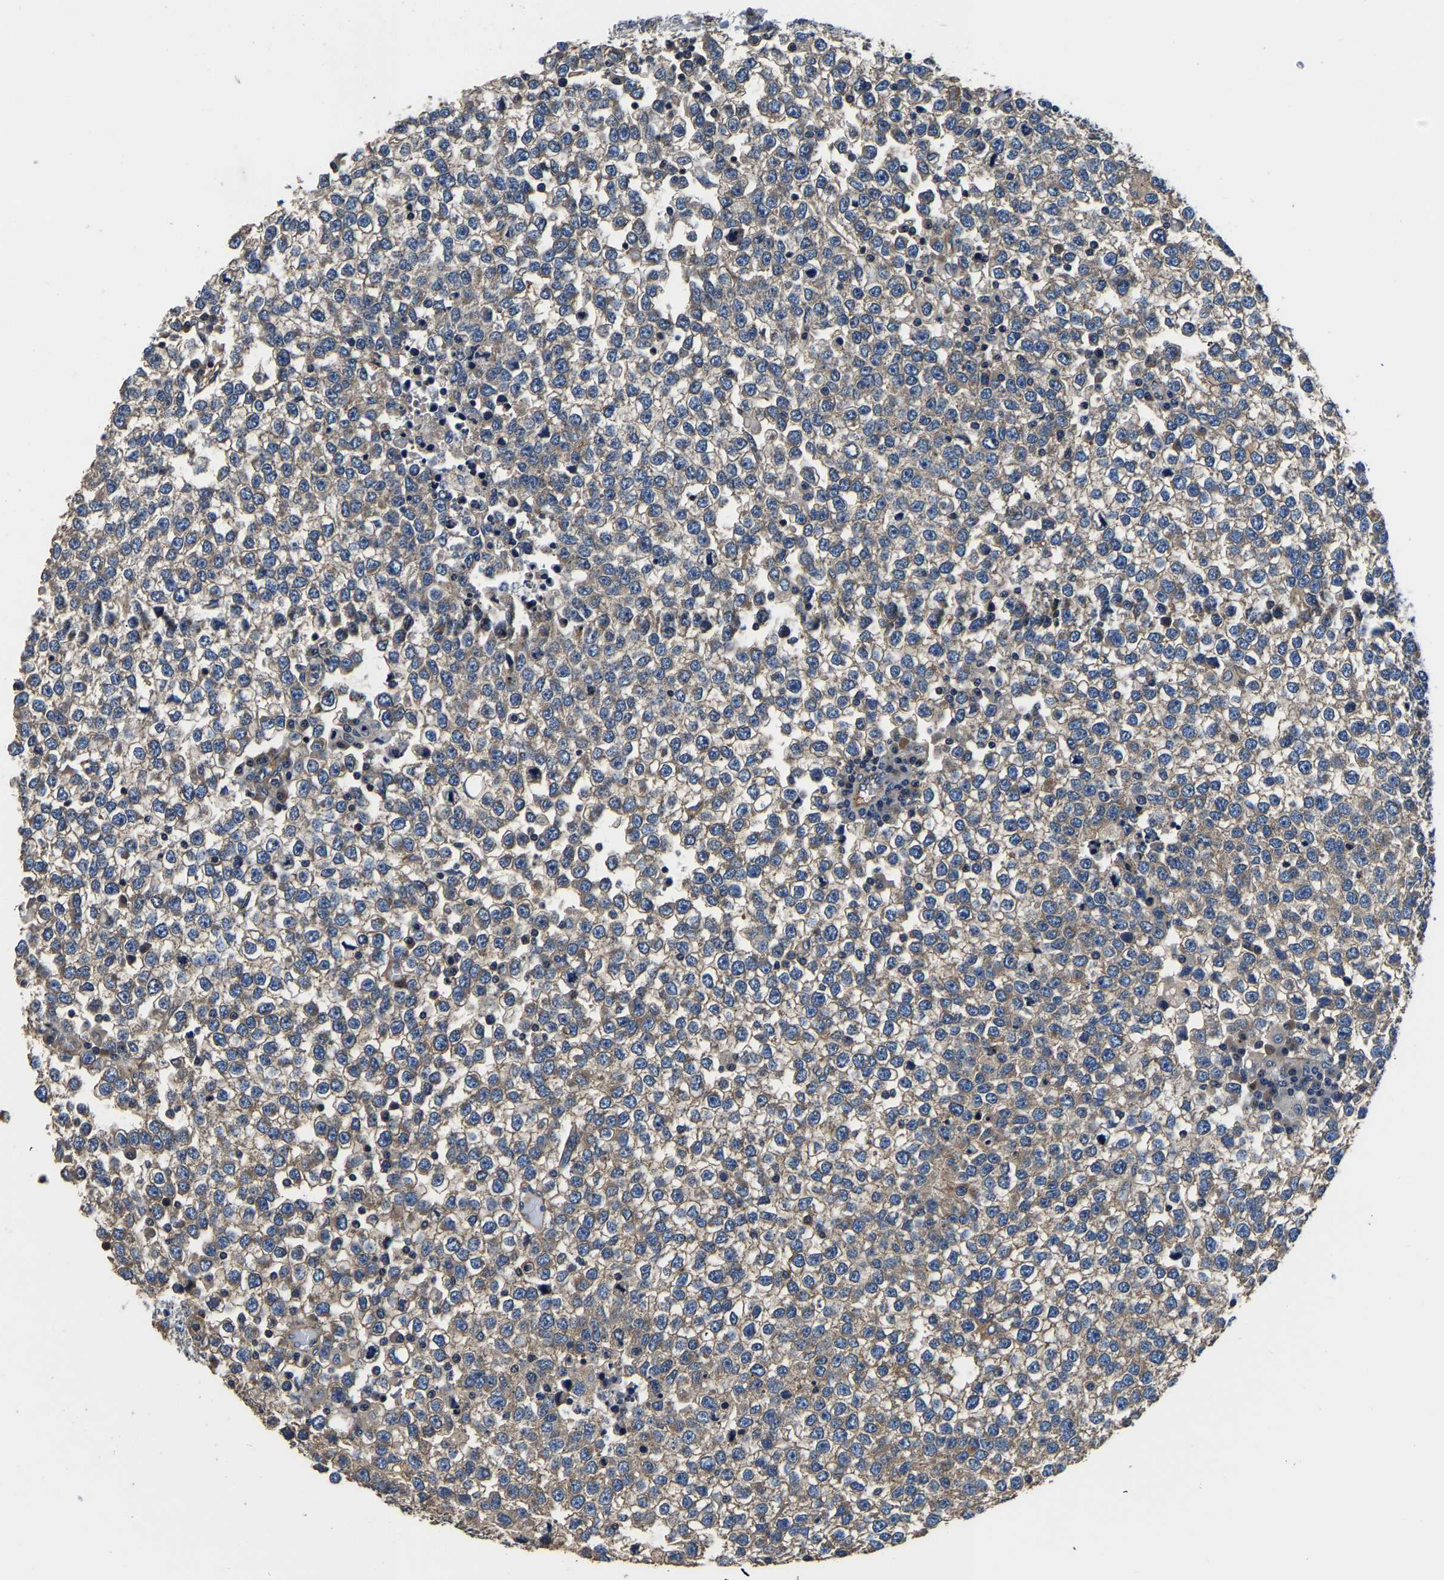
{"staining": {"intensity": "weak", "quantity": ">75%", "location": "cytoplasmic/membranous"}, "tissue": "testis cancer", "cell_type": "Tumor cells", "image_type": "cancer", "snomed": [{"axis": "morphology", "description": "Seminoma, NOS"}, {"axis": "topography", "description": "Testis"}], "caption": "Seminoma (testis) stained with a brown dye exhibits weak cytoplasmic/membranous positive positivity in approximately >75% of tumor cells.", "gene": "SH3GLB1", "patient": {"sex": "male", "age": 65}}